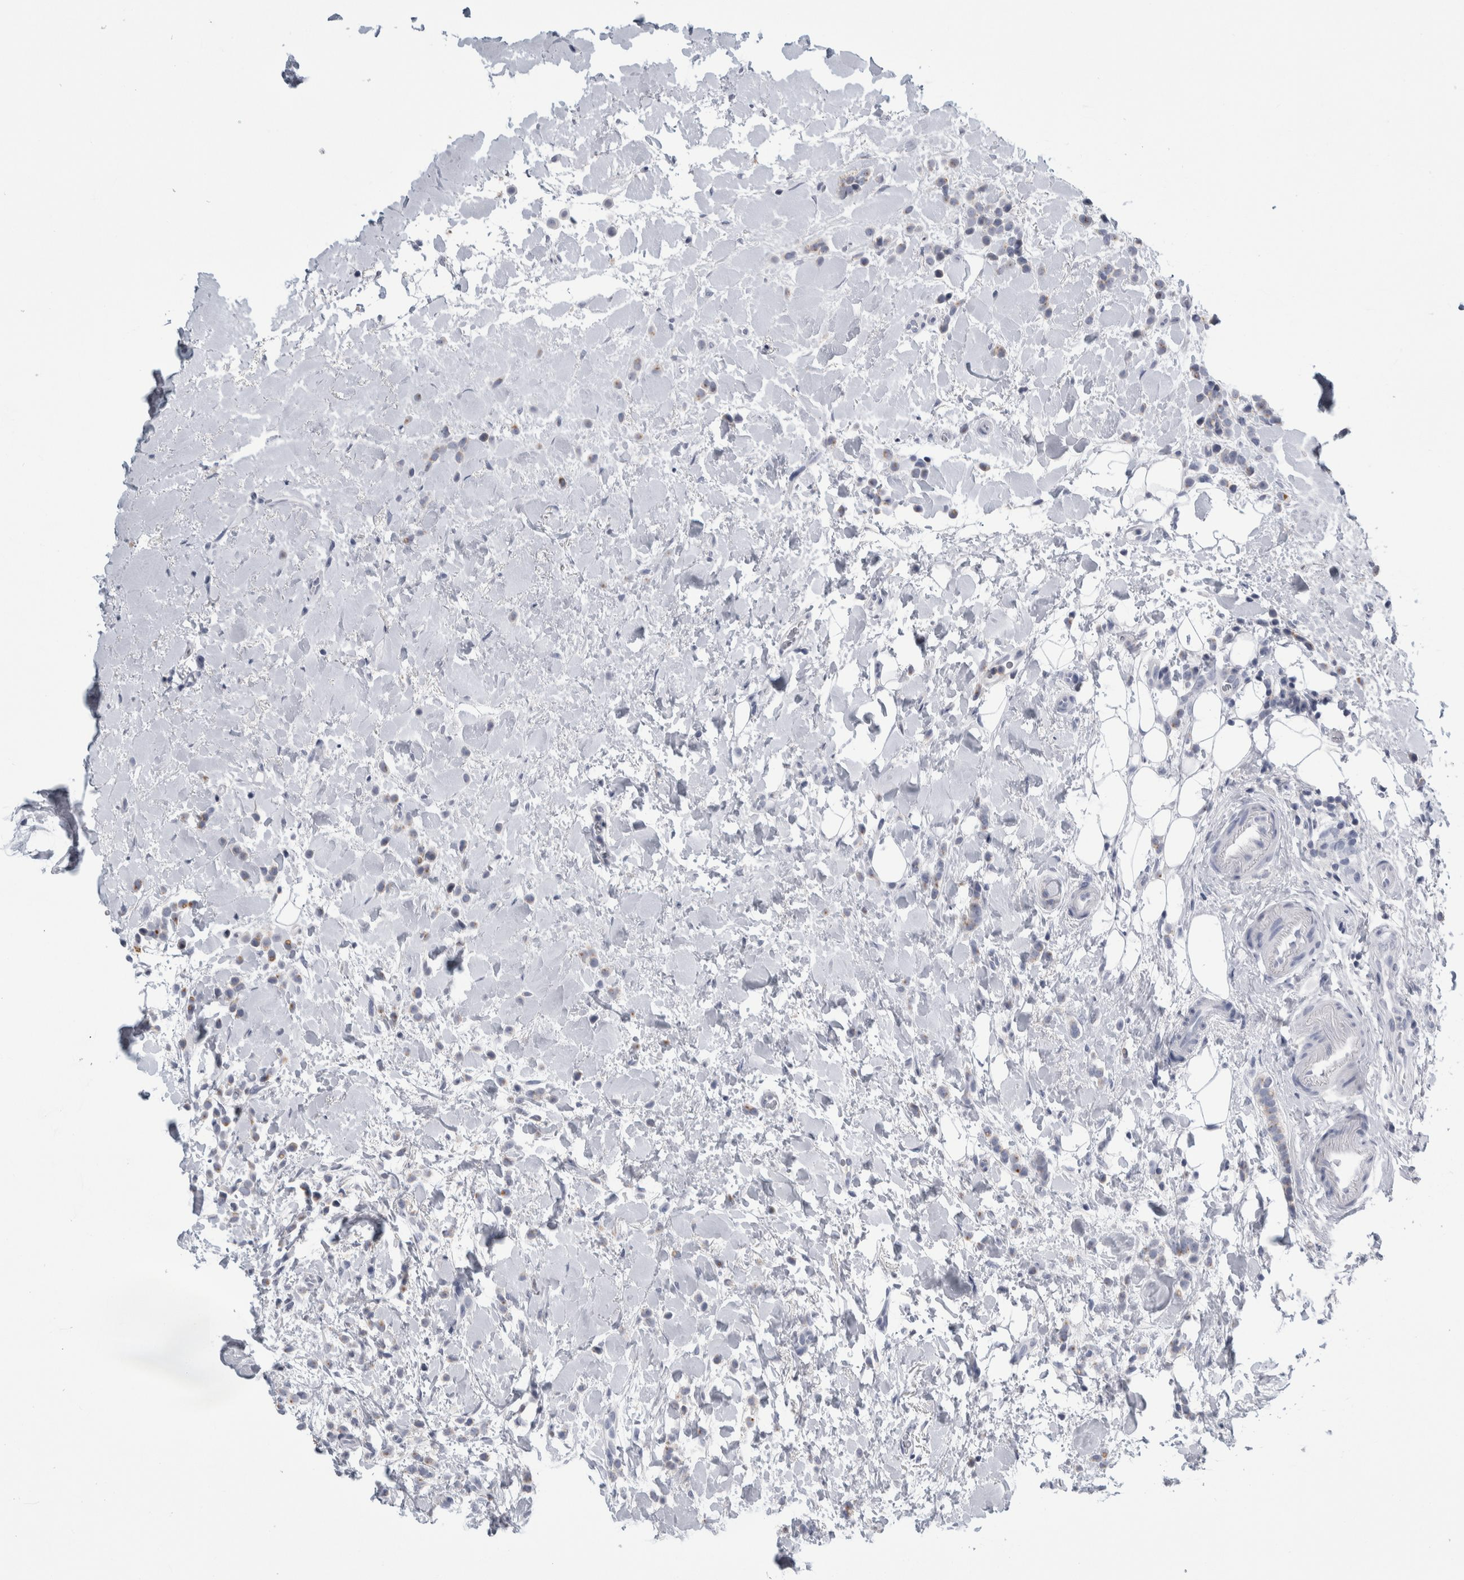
{"staining": {"intensity": "negative", "quantity": "none", "location": "none"}, "tissue": "breast cancer", "cell_type": "Tumor cells", "image_type": "cancer", "snomed": [{"axis": "morphology", "description": "Normal tissue, NOS"}, {"axis": "morphology", "description": "Lobular carcinoma"}, {"axis": "topography", "description": "Breast"}], "caption": "A photomicrograph of human breast lobular carcinoma is negative for staining in tumor cells.", "gene": "ANKFY1", "patient": {"sex": "female", "age": 50}}